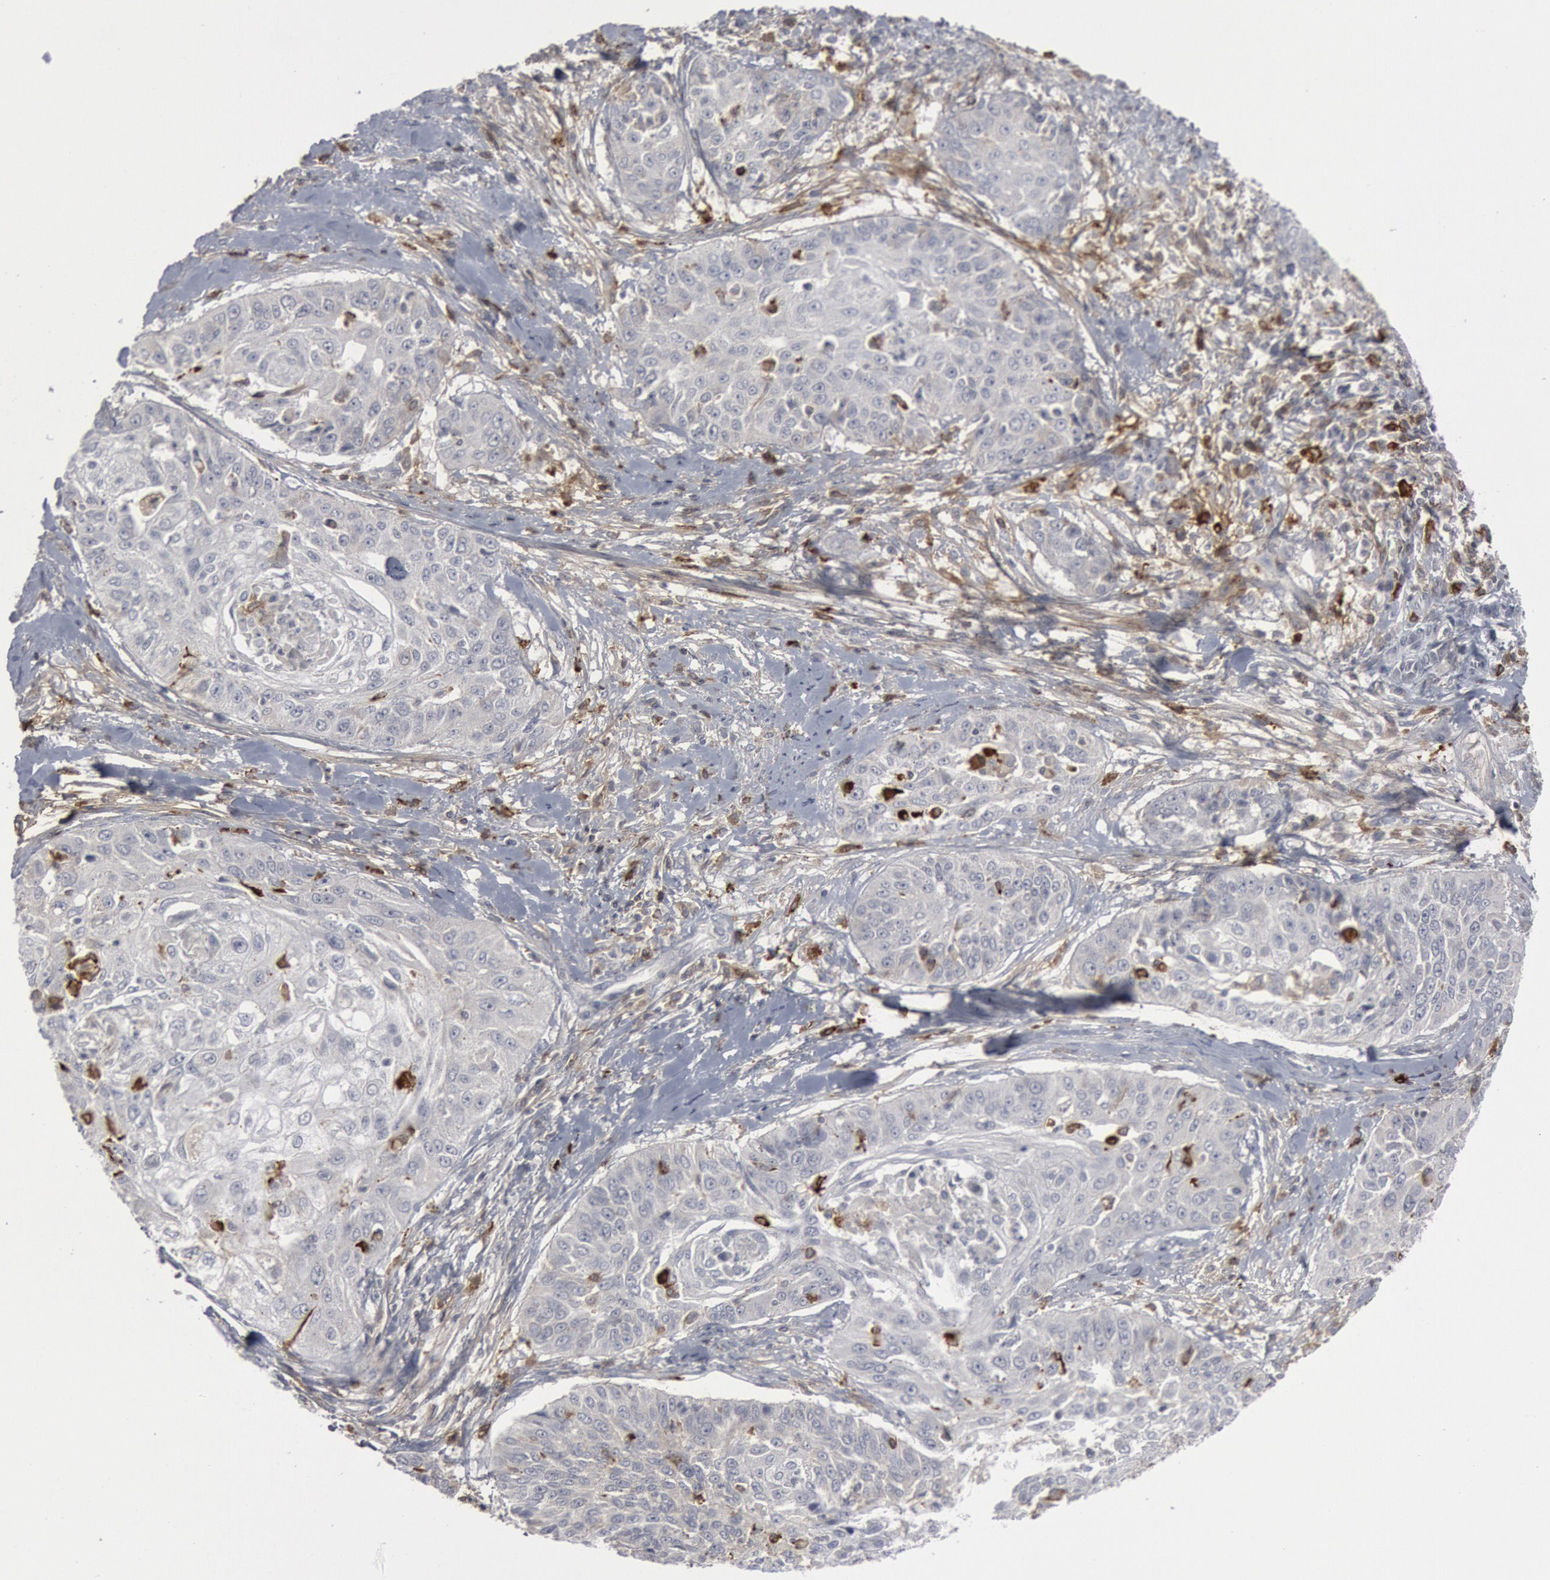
{"staining": {"intensity": "negative", "quantity": "none", "location": "none"}, "tissue": "cervical cancer", "cell_type": "Tumor cells", "image_type": "cancer", "snomed": [{"axis": "morphology", "description": "Squamous cell carcinoma, NOS"}, {"axis": "topography", "description": "Cervix"}], "caption": "An image of squamous cell carcinoma (cervical) stained for a protein demonstrates no brown staining in tumor cells.", "gene": "C1QC", "patient": {"sex": "female", "age": 64}}